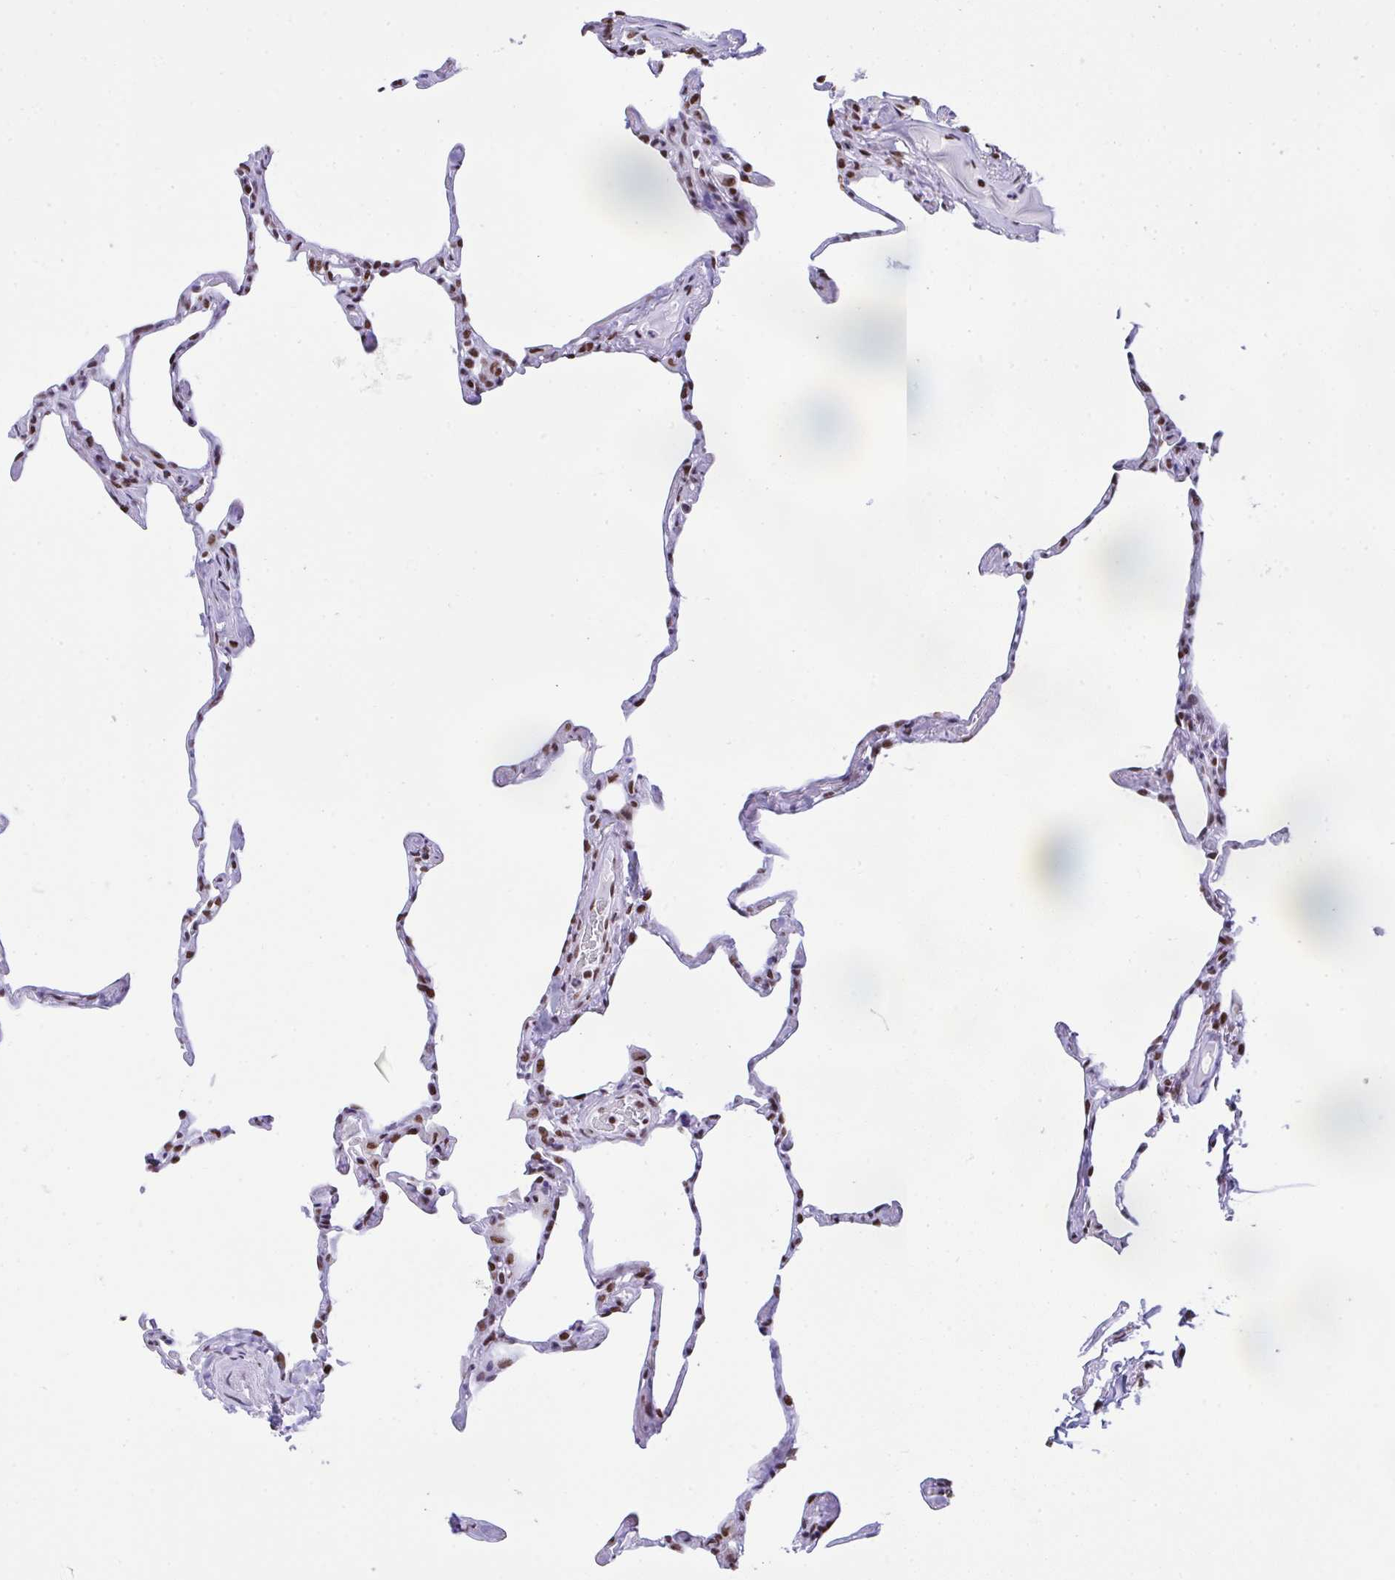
{"staining": {"intensity": "moderate", "quantity": ">75%", "location": "nuclear"}, "tissue": "lung", "cell_type": "Alveolar cells", "image_type": "normal", "snomed": [{"axis": "morphology", "description": "Normal tissue, NOS"}, {"axis": "topography", "description": "Lung"}], "caption": "IHC of unremarkable lung demonstrates medium levels of moderate nuclear staining in approximately >75% of alveolar cells. The protein is stained brown, and the nuclei are stained in blue (DAB IHC with brightfield microscopy, high magnification).", "gene": "DDX52", "patient": {"sex": "male", "age": 65}}